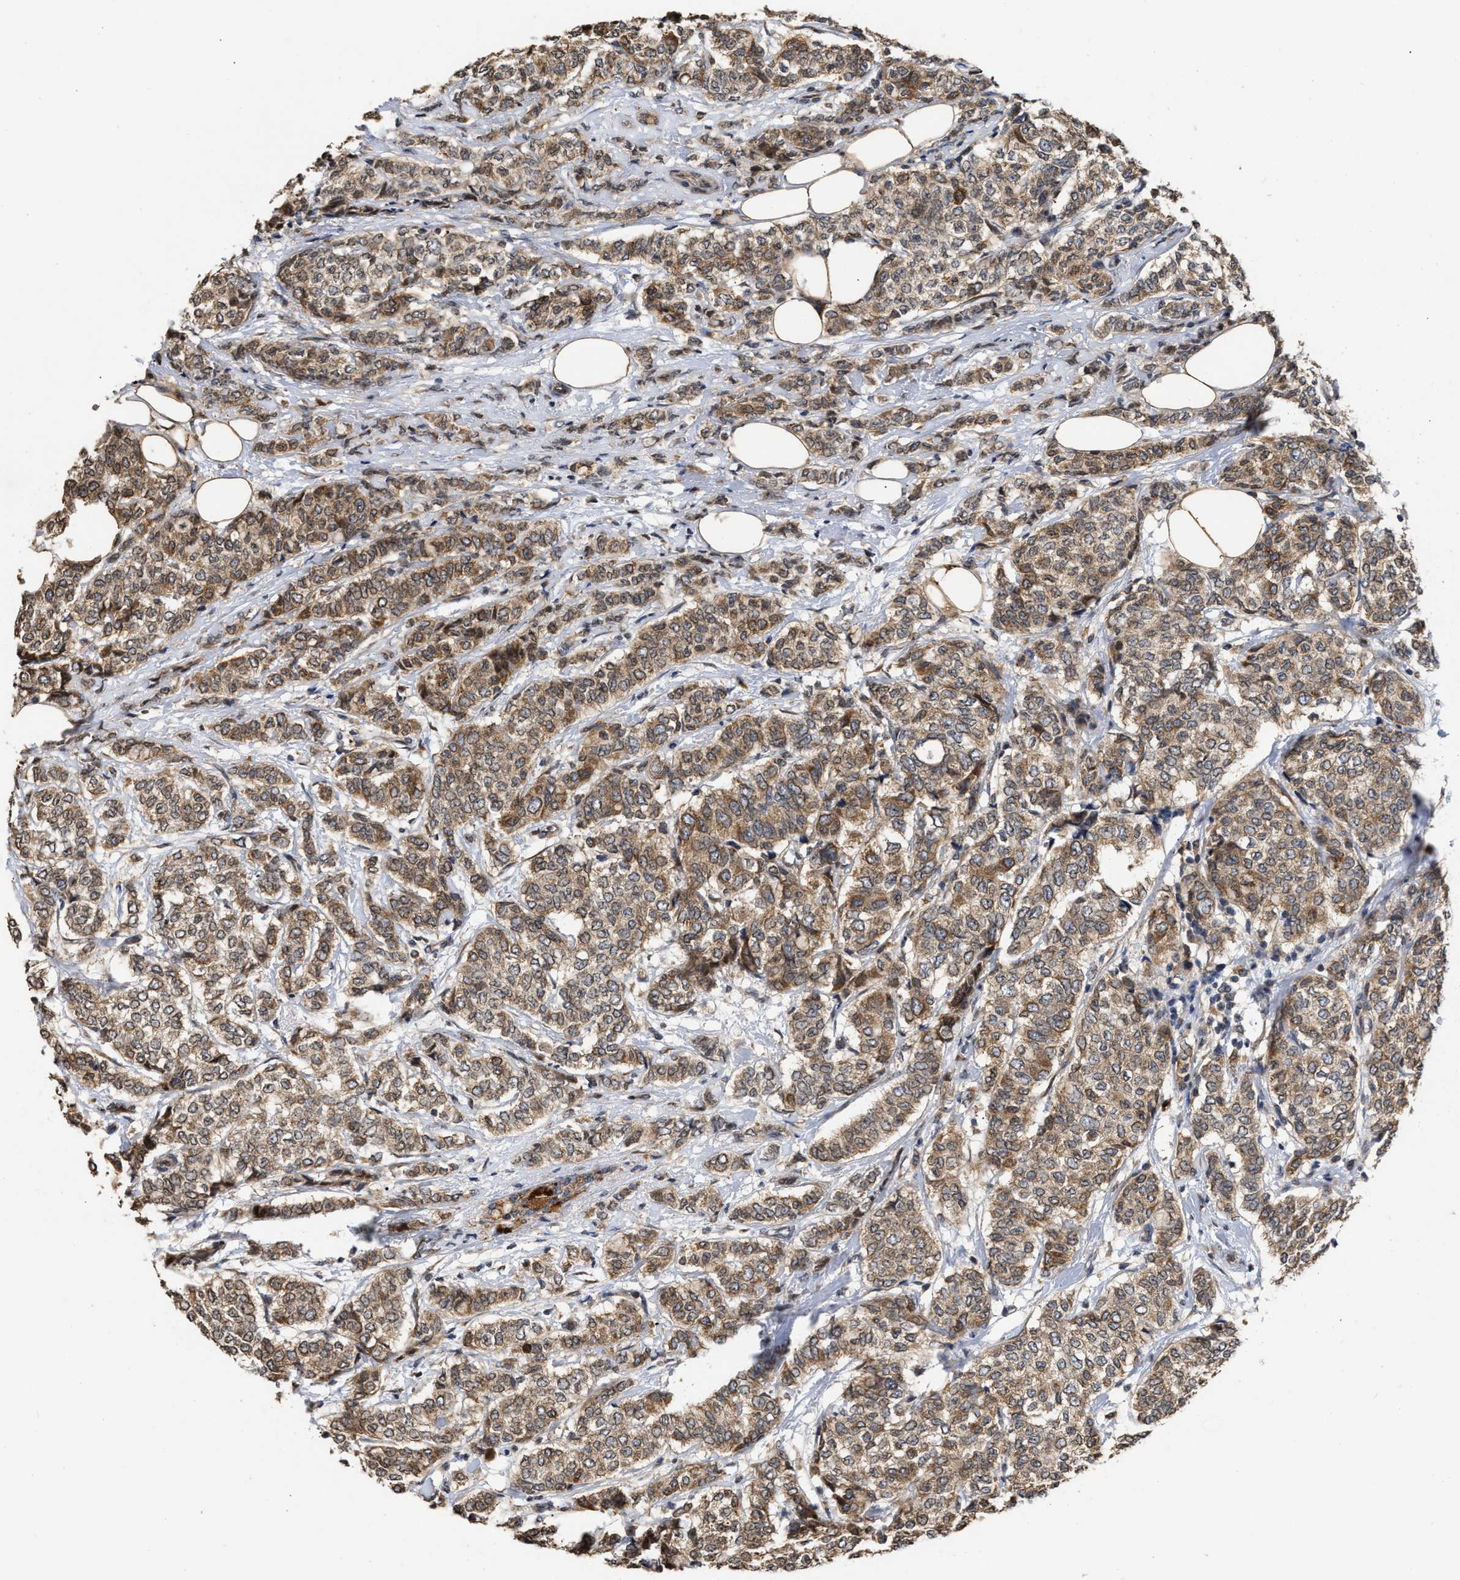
{"staining": {"intensity": "moderate", "quantity": ">75%", "location": "cytoplasmic/membranous"}, "tissue": "breast cancer", "cell_type": "Tumor cells", "image_type": "cancer", "snomed": [{"axis": "morphology", "description": "Lobular carcinoma"}, {"axis": "topography", "description": "Breast"}], "caption": "Protein staining shows moderate cytoplasmic/membranous positivity in about >75% of tumor cells in lobular carcinoma (breast).", "gene": "SAR1A", "patient": {"sex": "female", "age": 60}}